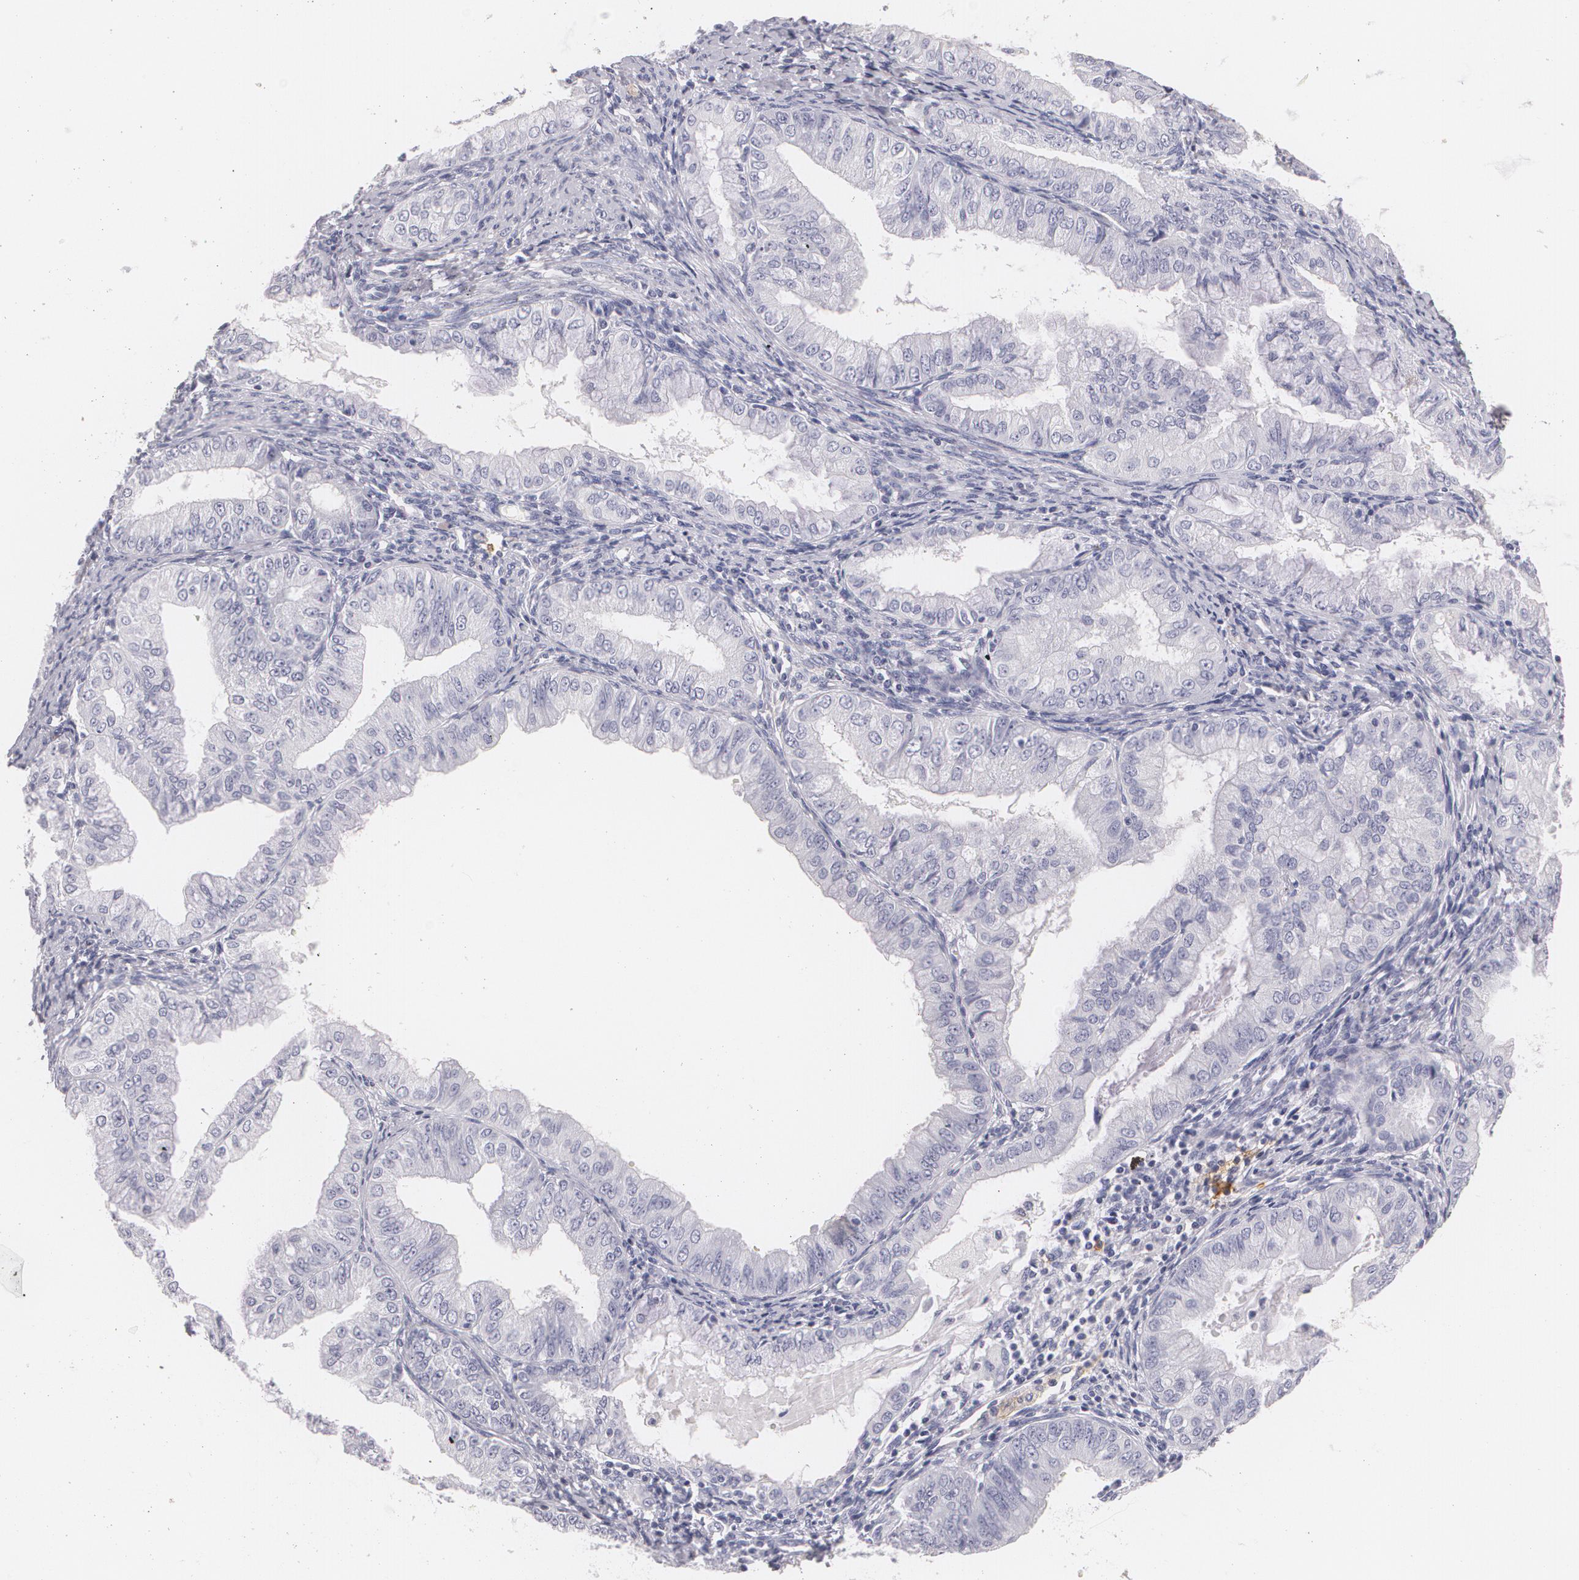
{"staining": {"intensity": "negative", "quantity": "none", "location": "none"}, "tissue": "endometrial cancer", "cell_type": "Tumor cells", "image_type": "cancer", "snomed": [{"axis": "morphology", "description": "Adenocarcinoma, NOS"}, {"axis": "topography", "description": "Endometrium"}], "caption": "High magnification brightfield microscopy of endometrial adenocarcinoma stained with DAB (brown) and counterstained with hematoxylin (blue): tumor cells show no significant staining.", "gene": "NGFR", "patient": {"sex": "female", "age": 76}}